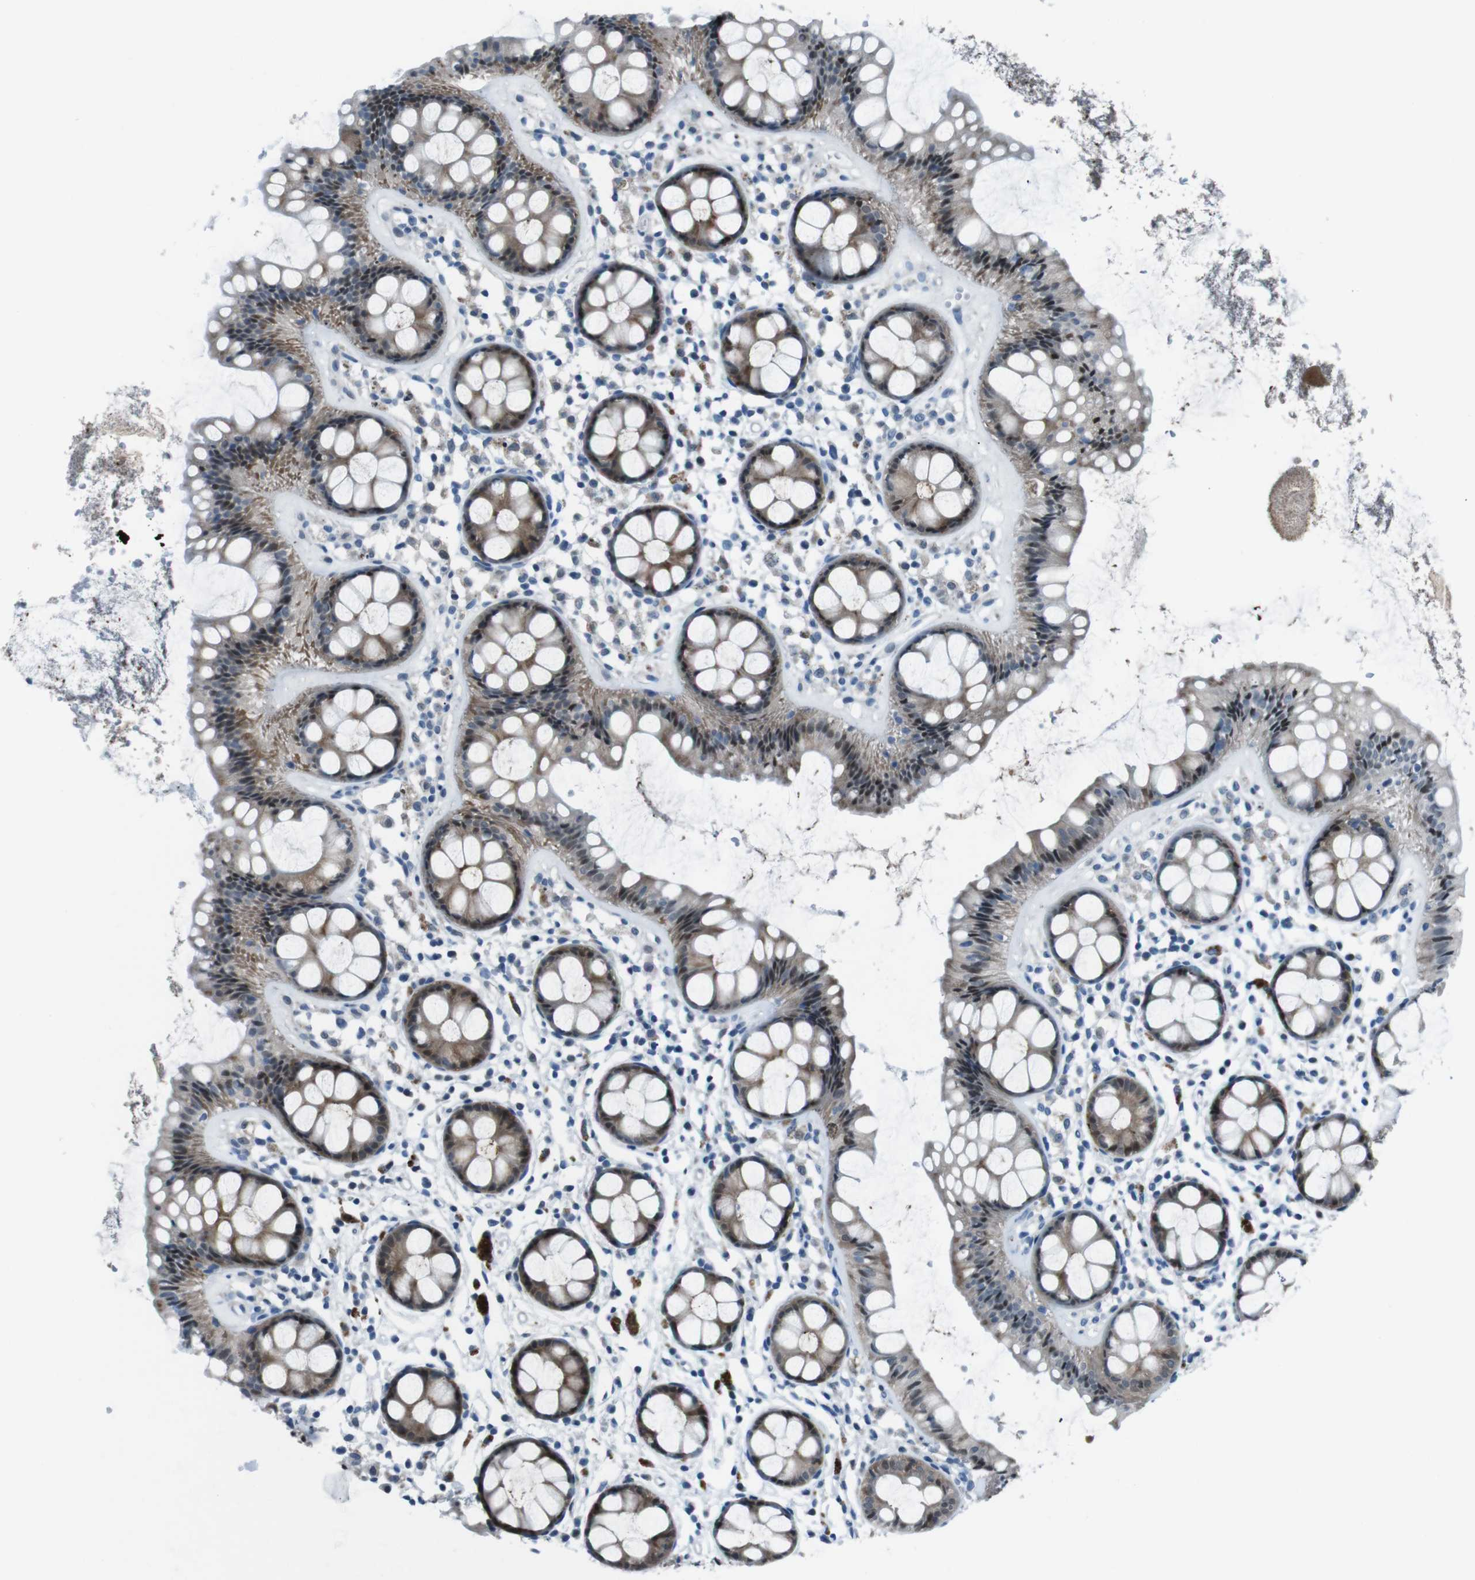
{"staining": {"intensity": "moderate", "quantity": ">75%", "location": "cytoplasmic/membranous,nuclear"}, "tissue": "rectum", "cell_type": "Glandular cells", "image_type": "normal", "snomed": [{"axis": "morphology", "description": "Normal tissue, NOS"}, {"axis": "topography", "description": "Rectum"}], "caption": "Immunohistochemical staining of benign human rectum displays >75% levels of moderate cytoplasmic/membranous,nuclear protein expression in approximately >75% of glandular cells. (DAB IHC with brightfield microscopy, high magnification).", "gene": "LRP5", "patient": {"sex": "female", "age": 66}}